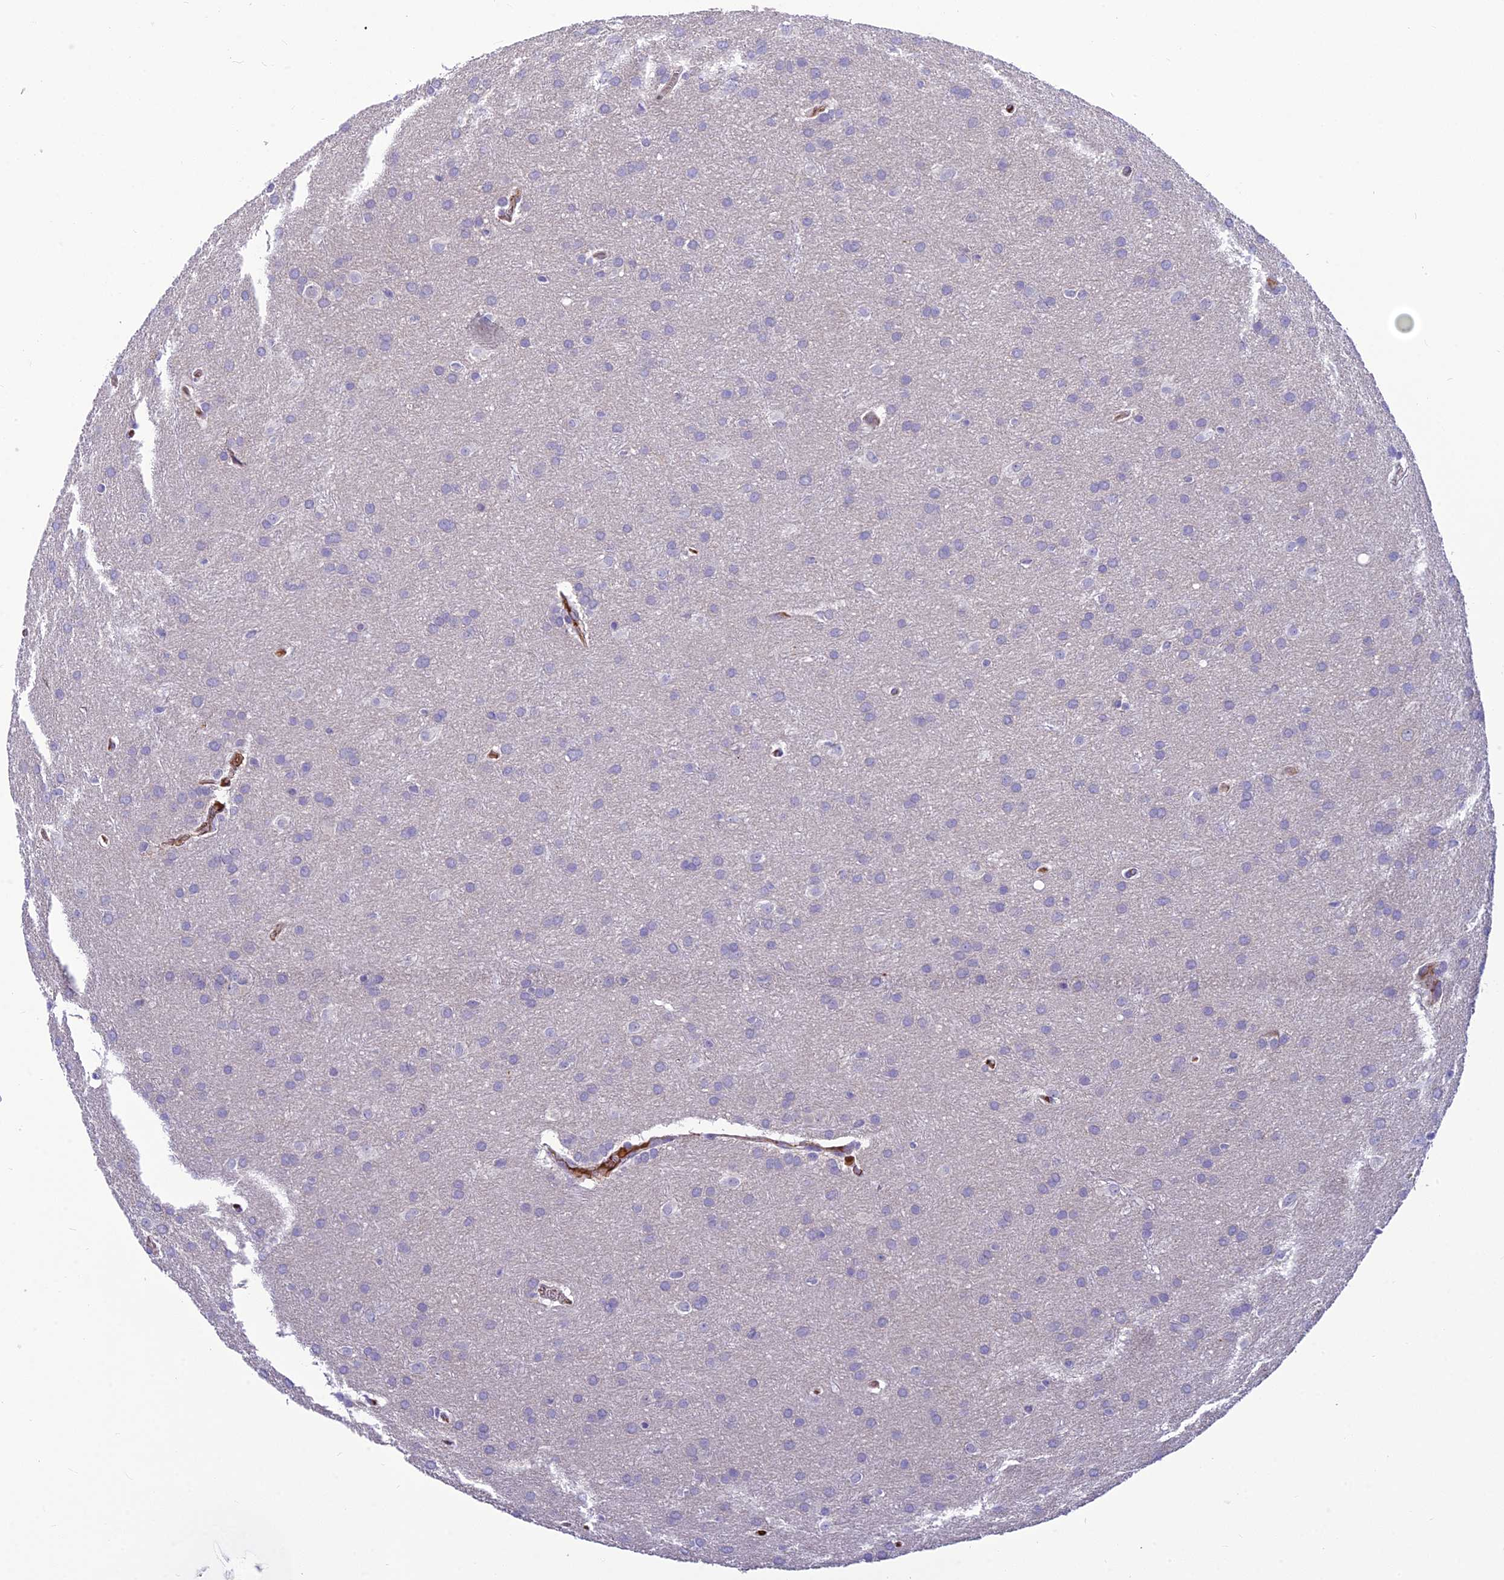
{"staining": {"intensity": "negative", "quantity": "none", "location": "none"}, "tissue": "glioma", "cell_type": "Tumor cells", "image_type": "cancer", "snomed": [{"axis": "morphology", "description": "Glioma, malignant, Low grade"}, {"axis": "topography", "description": "Brain"}], "caption": "Low-grade glioma (malignant) stained for a protein using immunohistochemistry demonstrates no staining tumor cells.", "gene": "CLEC11A", "patient": {"sex": "female", "age": 32}}